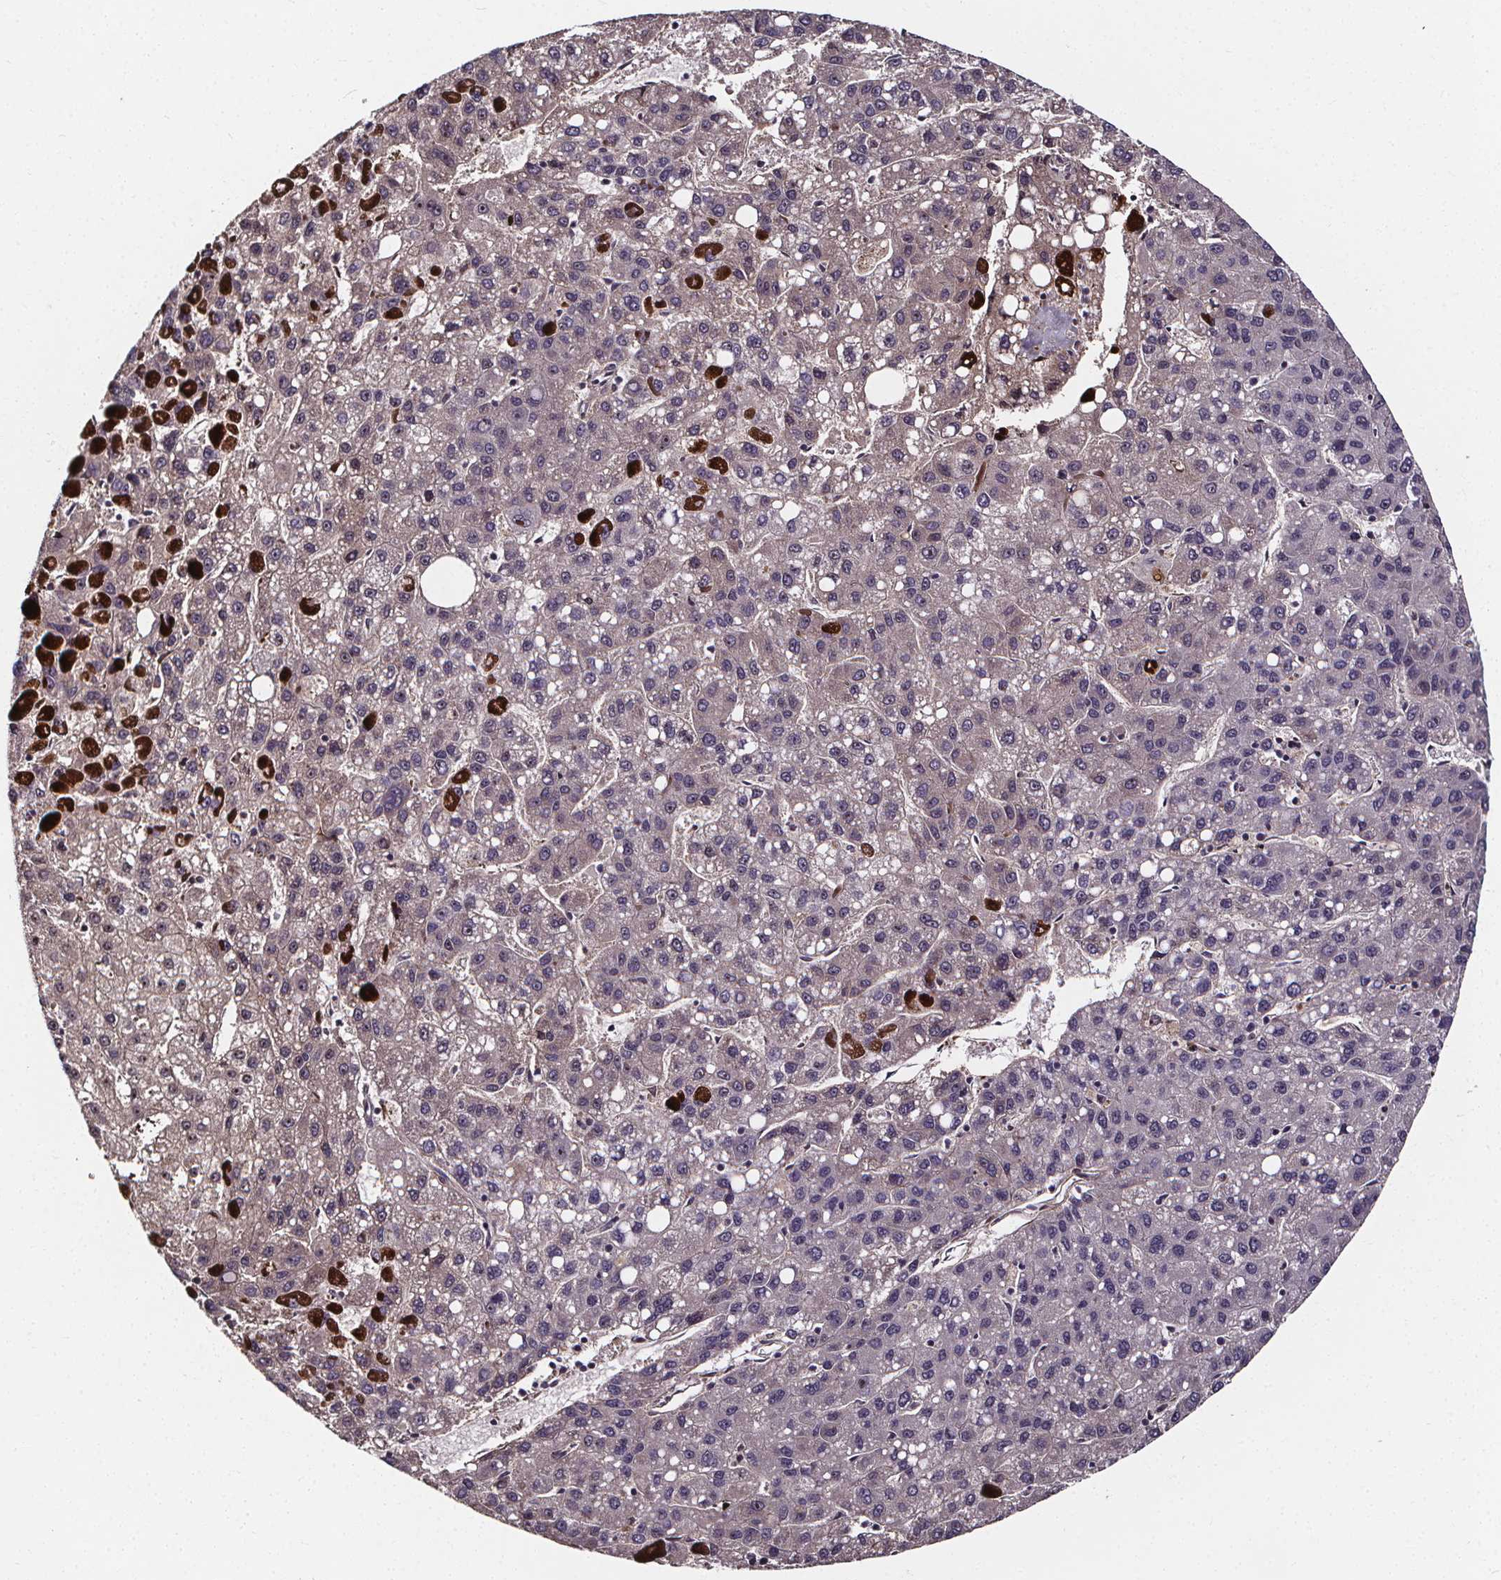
{"staining": {"intensity": "negative", "quantity": "none", "location": "none"}, "tissue": "liver cancer", "cell_type": "Tumor cells", "image_type": "cancer", "snomed": [{"axis": "morphology", "description": "Carcinoma, Hepatocellular, NOS"}, {"axis": "topography", "description": "Liver"}], "caption": "Tumor cells show no significant protein positivity in hepatocellular carcinoma (liver).", "gene": "AEBP1", "patient": {"sex": "female", "age": 82}}